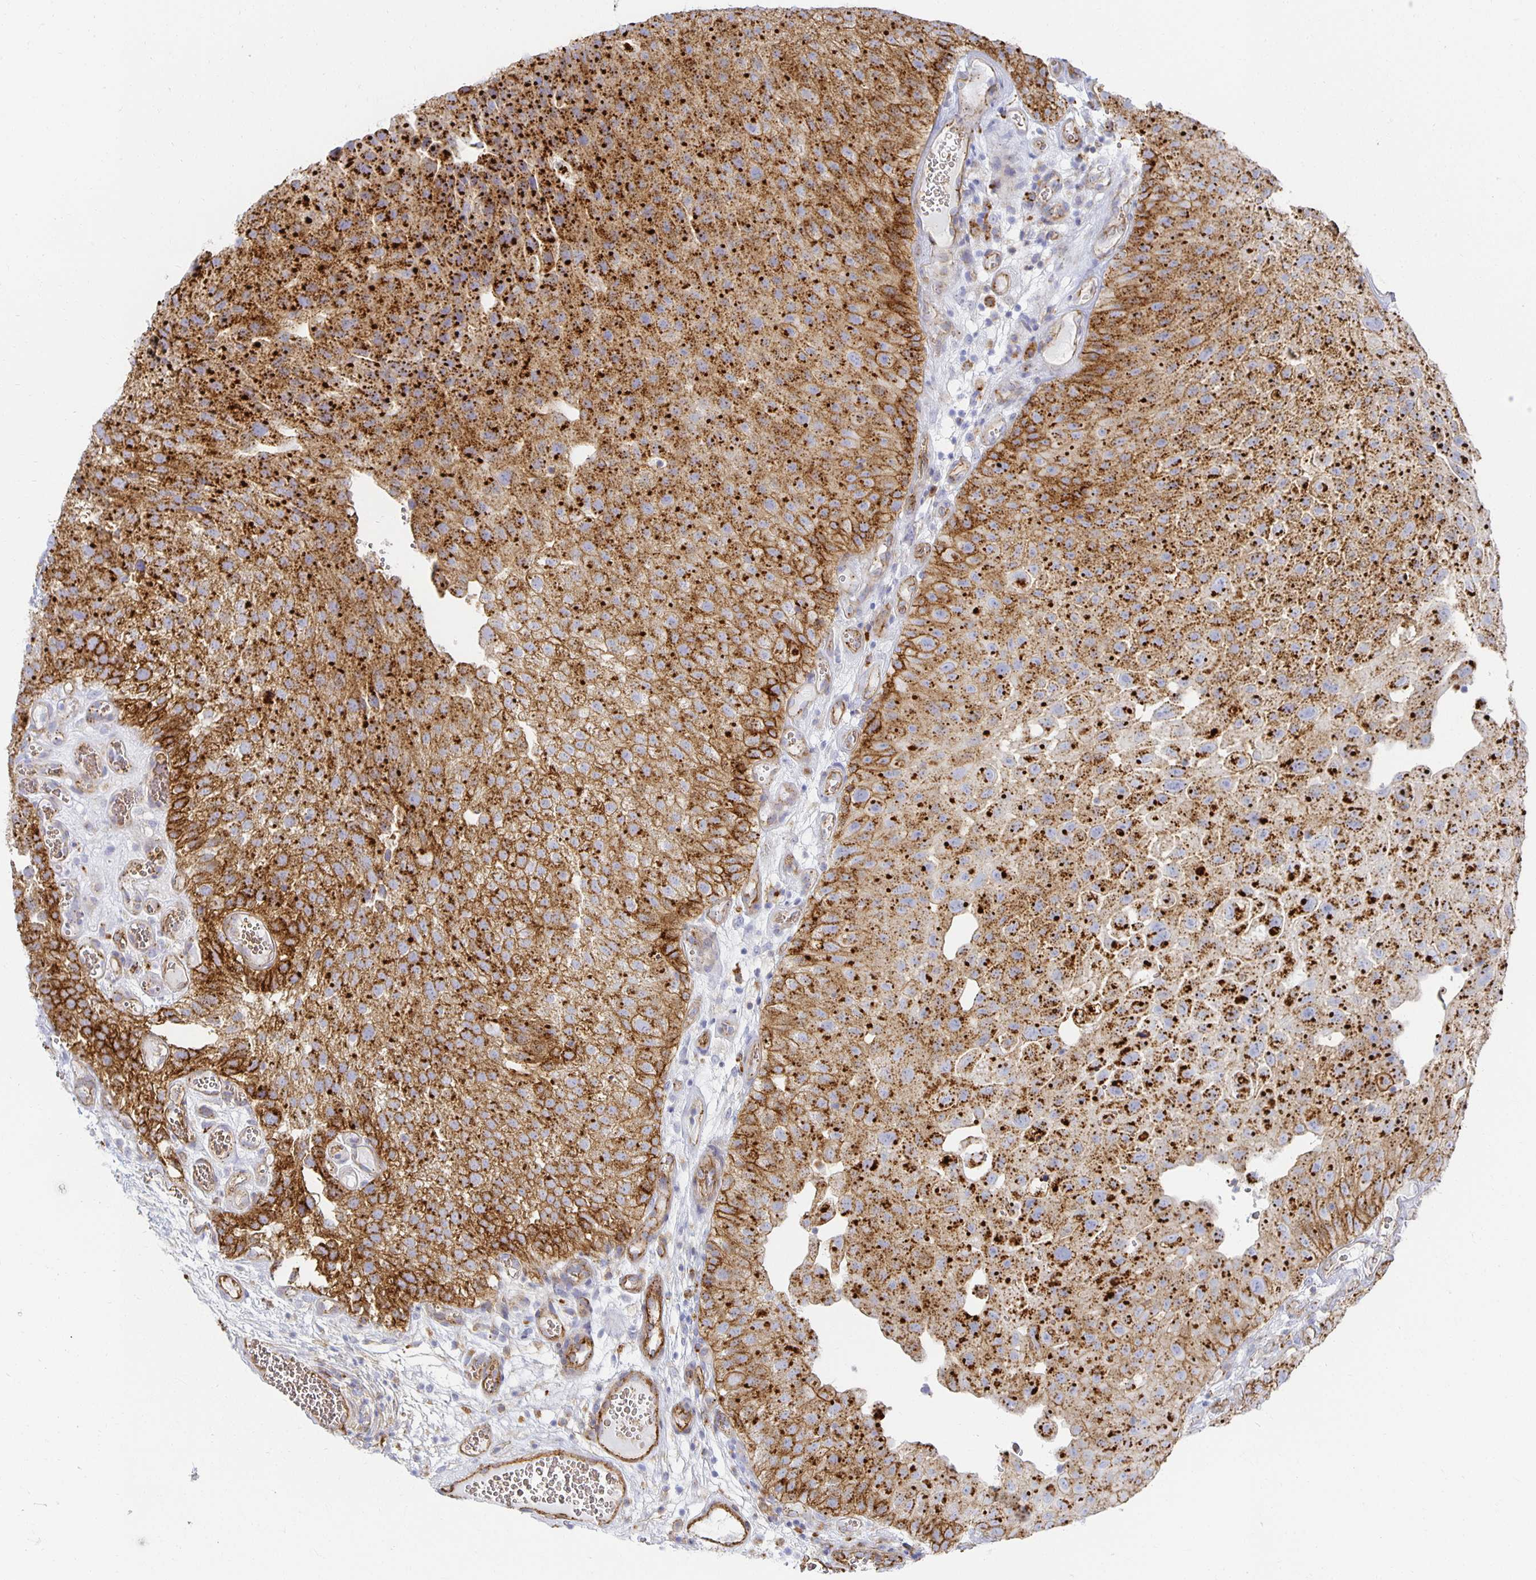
{"staining": {"intensity": "strong", "quantity": ">75%", "location": "cytoplasmic/membranous"}, "tissue": "urothelial cancer", "cell_type": "Tumor cells", "image_type": "cancer", "snomed": [{"axis": "morphology", "description": "Urothelial carcinoma, Low grade"}, {"axis": "topography", "description": "Urinary bladder"}], "caption": "DAB (3,3'-diaminobenzidine) immunohistochemical staining of urothelial cancer reveals strong cytoplasmic/membranous protein positivity in approximately >75% of tumor cells. (DAB = brown stain, brightfield microscopy at high magnification).", "gene": "TAAR1", "patient": {"sex": "male", "age": 72}}